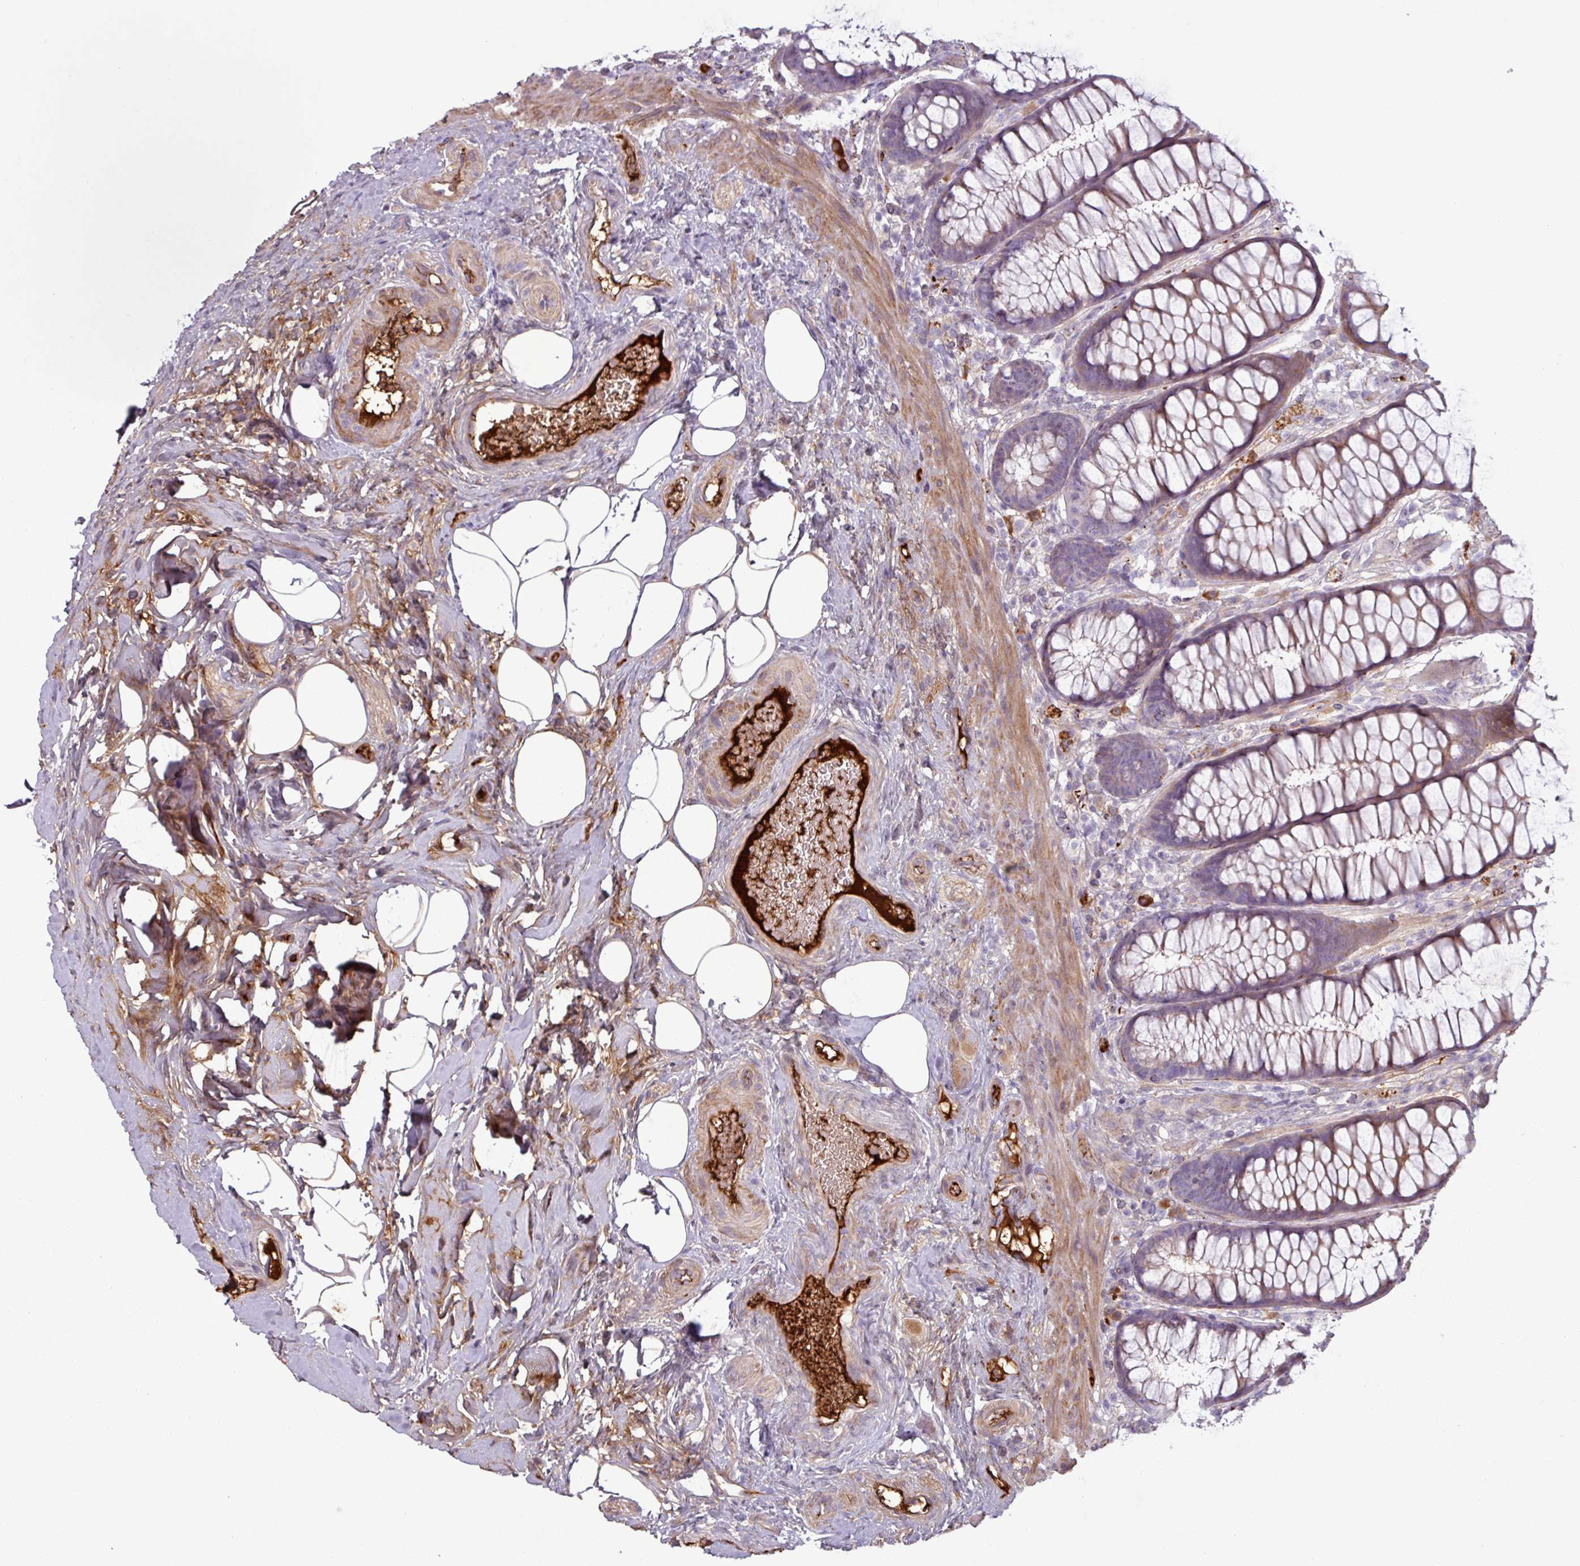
{"staining": {"intensity": "moderate", "quantity": "25%-75%", "location": "cytoplasmic/membranous"}, "tissue": "rectum", "cell_type": "Glandular cells", "image_type": "normal", "snomed": [{"axis": "morphology", "description": "Normal tissue, NOS"}, {"axis": "topography", "description": "Rectum"}], "caption": "Protein expression analysis of unremarkable human rectum reveals moderate cytoplasmic/membranous expression in approximately 25%-75% of glandular cells. The staining was performed using DAB (3,3'-diaminobenzidine), with brown indicating positive protein expression. Nuclei are stained blue with hematoxylin.", "gene": "C4A", "patient": {"sex": "female", "age": 67}}